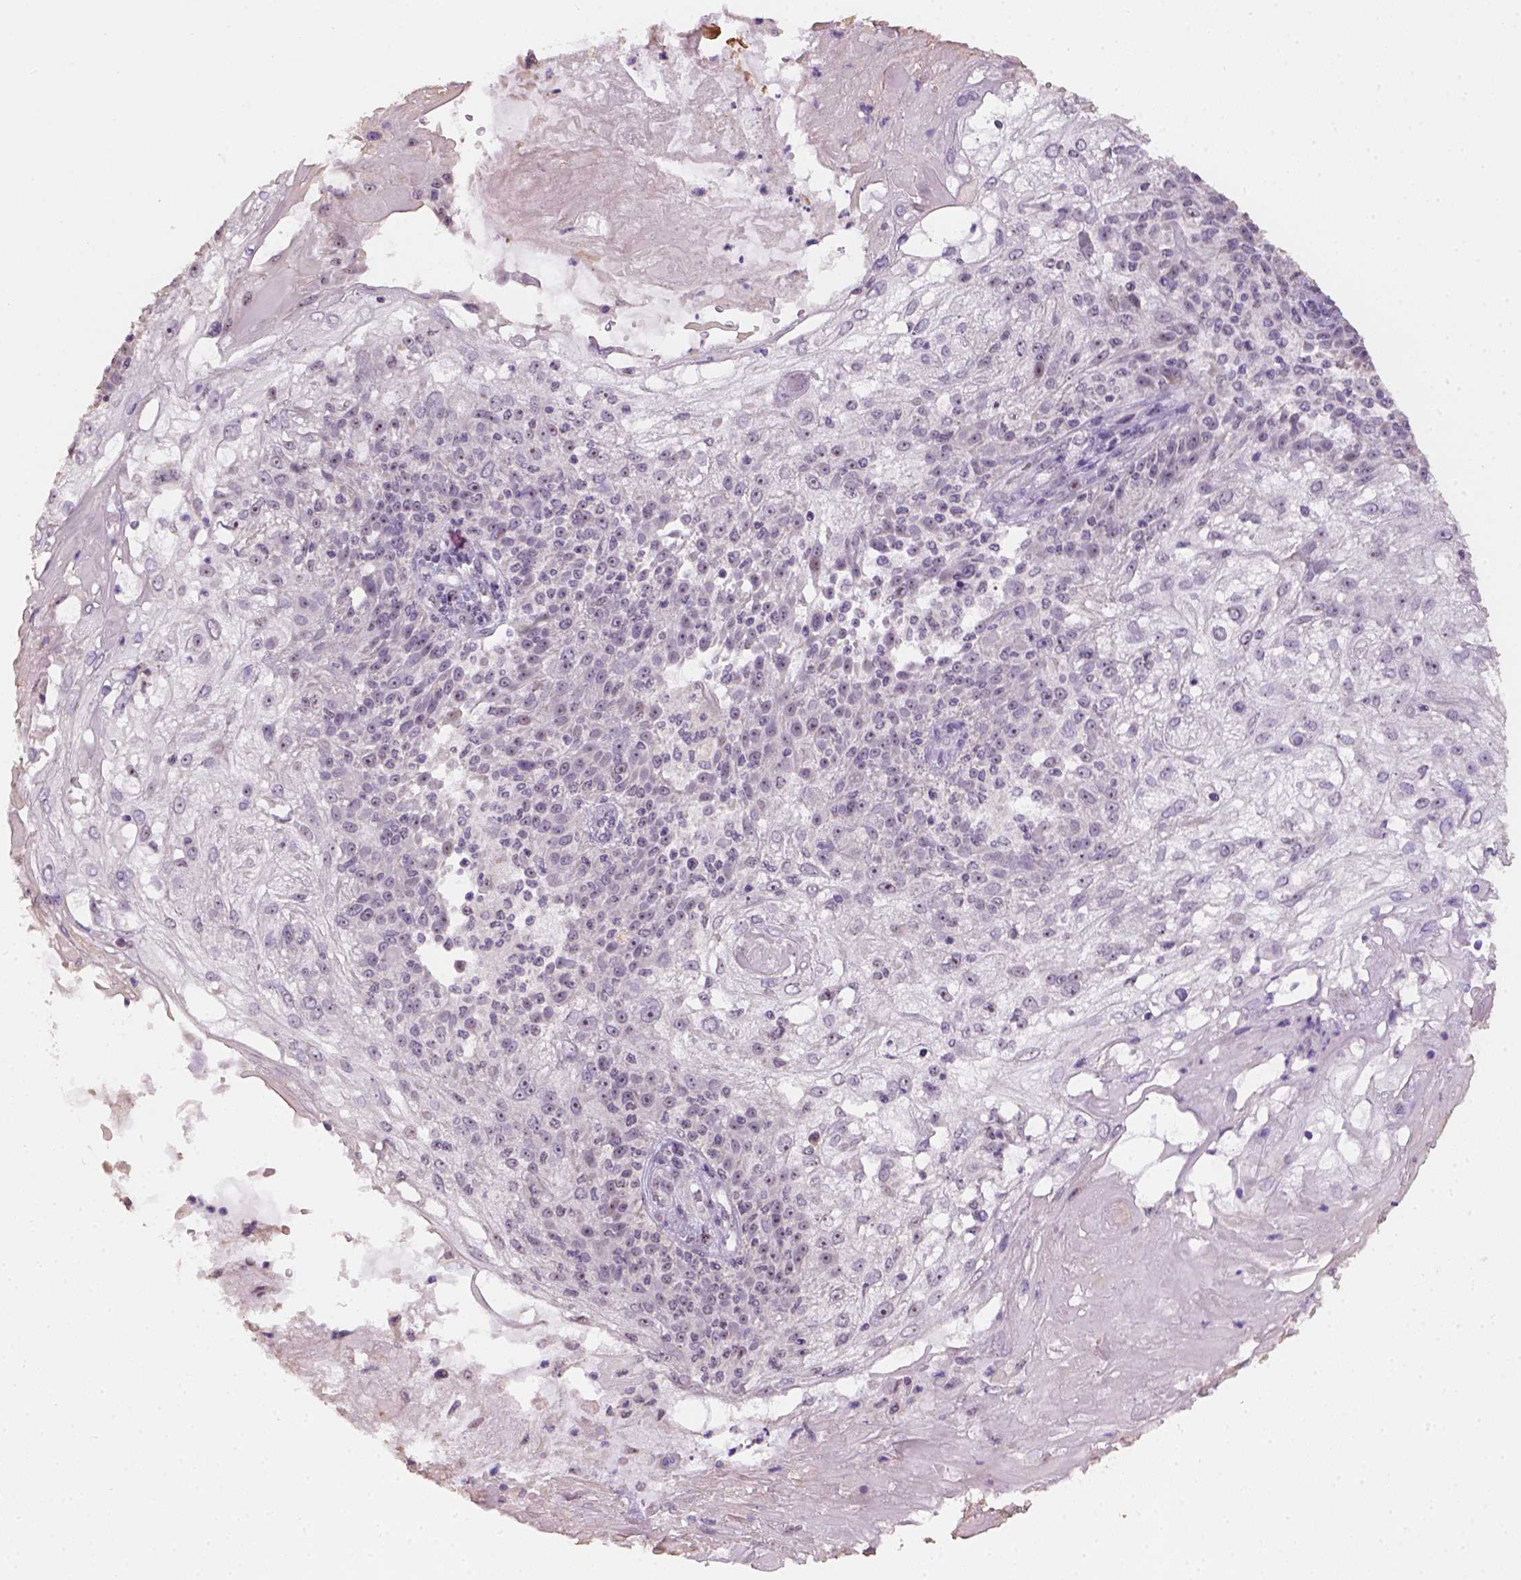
{"staining": {"intensity": "moderate", "quantity": "<25%", "location": "nuclear"}, "tissue": "skin cancer", "cell_type": "Tumor cells", "image_type": "cancer", "snomed": [{"axis": "morphology", "description": "Normal tissue, NOS"}, {"axis": "morphology", "description": "Squamous cell carcinoma, NOS"}, {"axis": "topography", "description": "Skin"}], "caption": "Human squamous cell carcinoma (skin) stained for a protein (brown) demonstrates moderate nuclear positive positivity in about <25% of tumor cells.", "gene": "DDX50", "patient": {"sex": "female", "age": 83}}